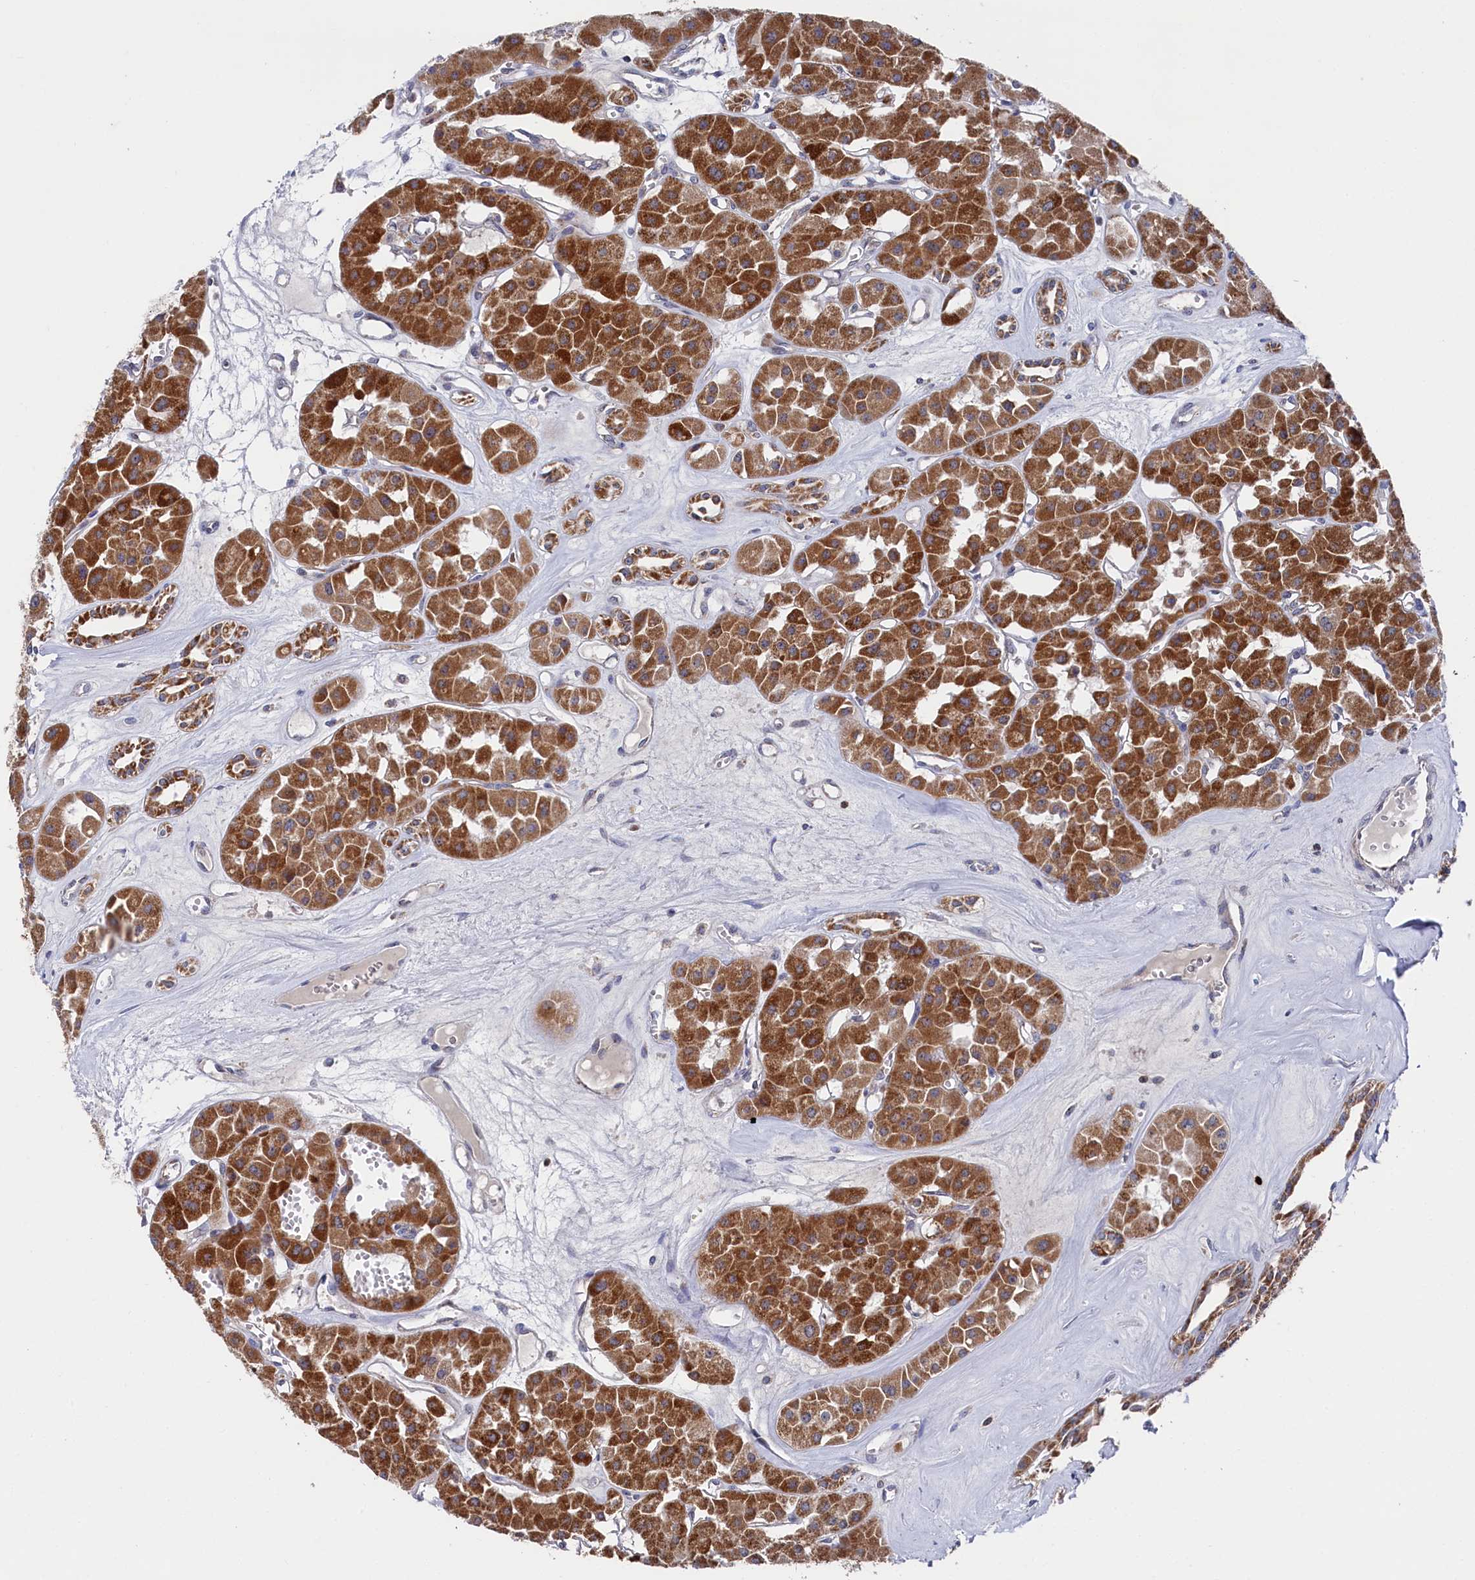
{"staining": {"intensity": "strong", "quantity": ">75%", "location": "cytoplasmic/membranous"}, "tissue": "renal cancer", "cell_type": "Tumor cells", "image_type": "cancer", "snomed": [{"axis": "morphology", "description": "Carcinoma, NOS"}, {"axis": "topography", "description": "Kidney"}], "caption": "Protein staining displays strong cytoplasmic/membranous staining in about >75% of tumor cells in renal carcinoma.", "gene": "CHCHD1", "patient": {"sex": "female", "age": 75}}